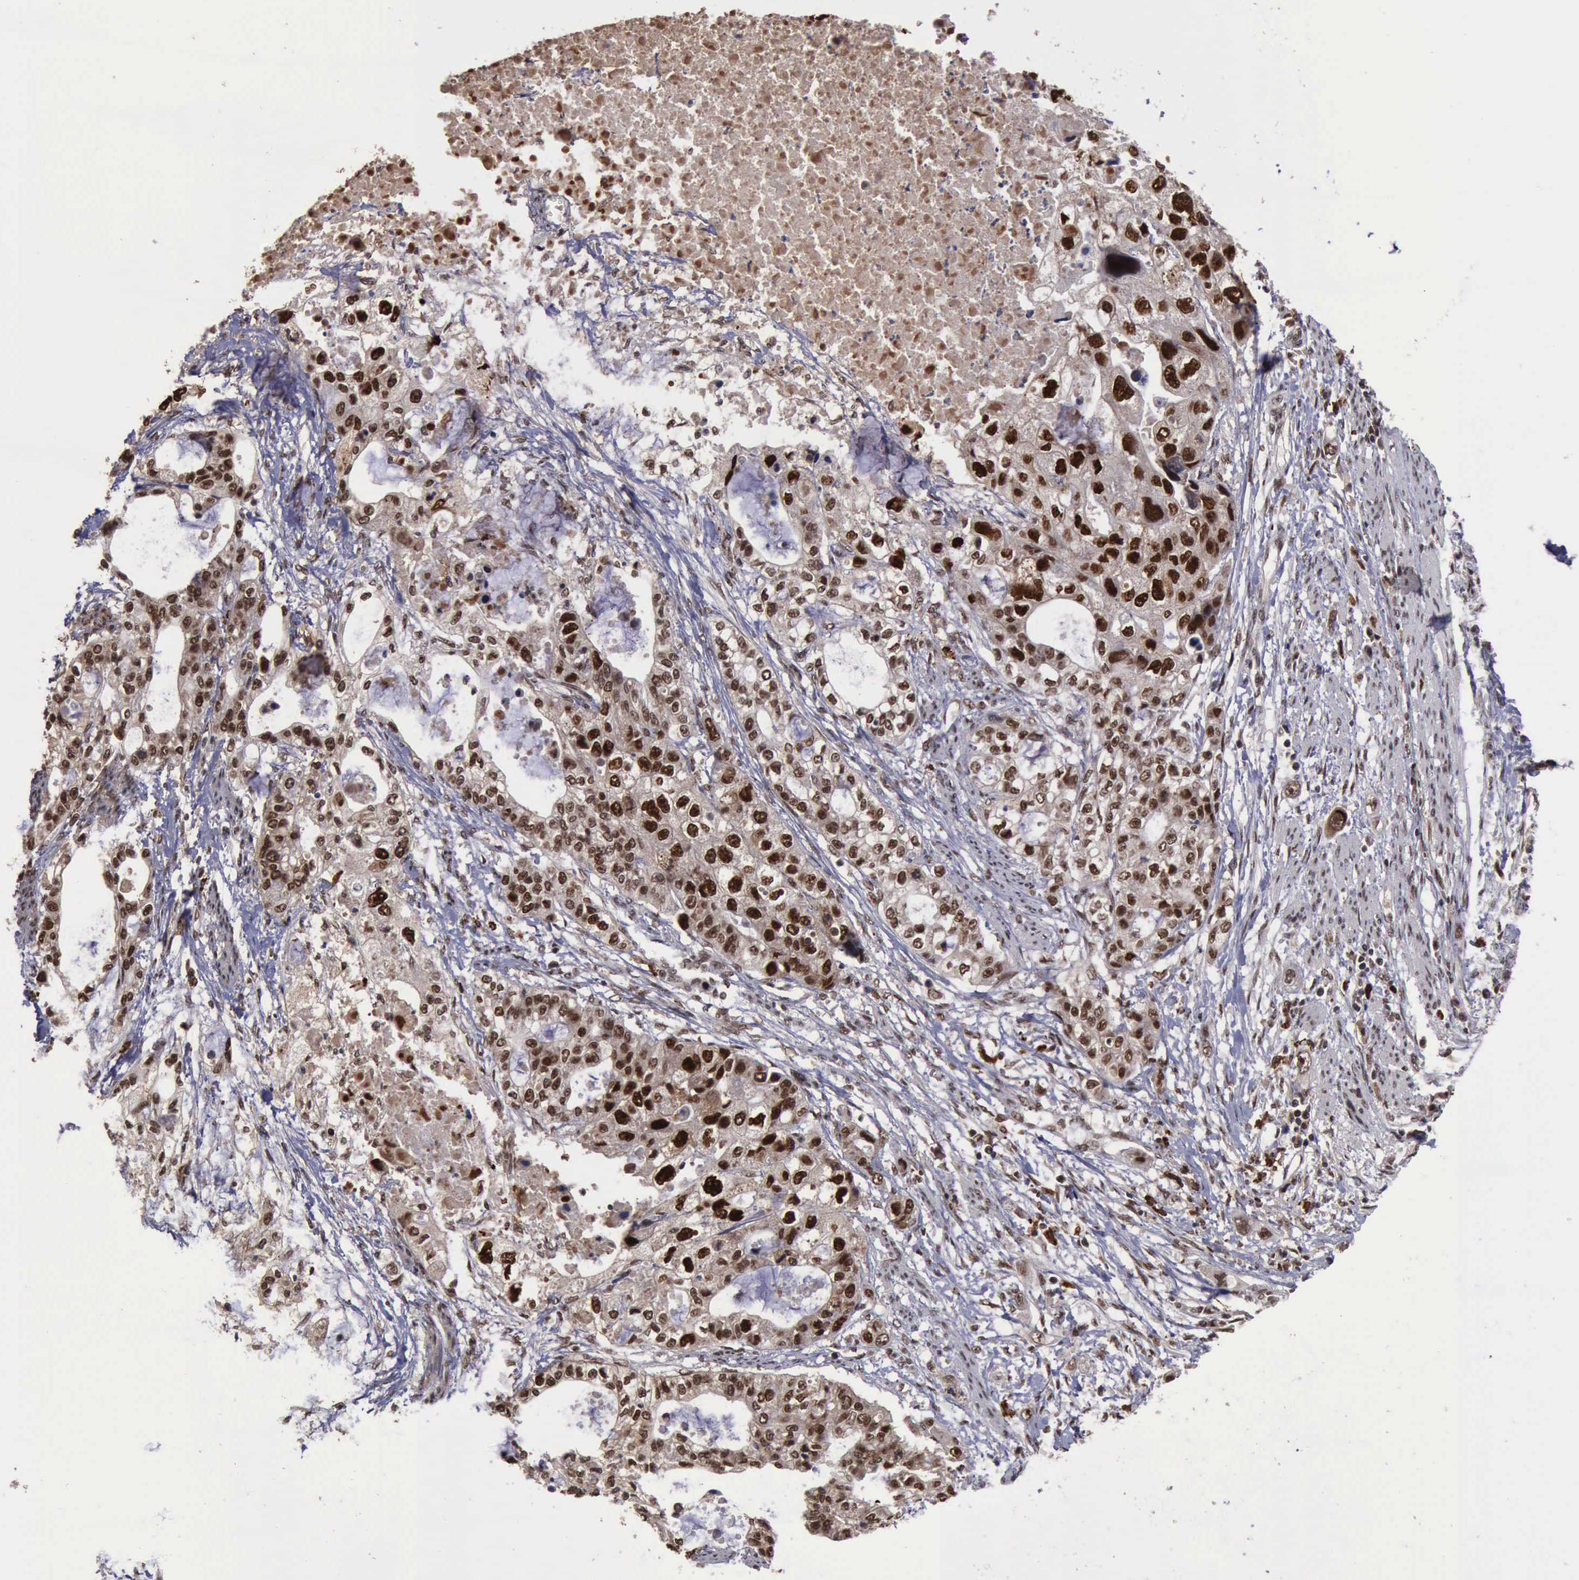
{"staining": {"intensity": "strong", "quantity": ">75%", "location": "cytoplasmic/membranous,nuclear"}, "tissue": "stomach cancer", "cell_type": "Tumor cells", "image_type": "cancer", "snomed": [{"axis": "morphology", "description": "Adenocarcinoma, NOS"}, {"axis": "topography", "description": "Stomach, upper"}], "caption": "A brown stain highlights strong cytoplasmic/membranous and nuclear staining of a protein in human adenocarcinoma (stomach) tumor cells.", "gene": "TRMT2A", "patient": {"sex": "female", "age": 52}}